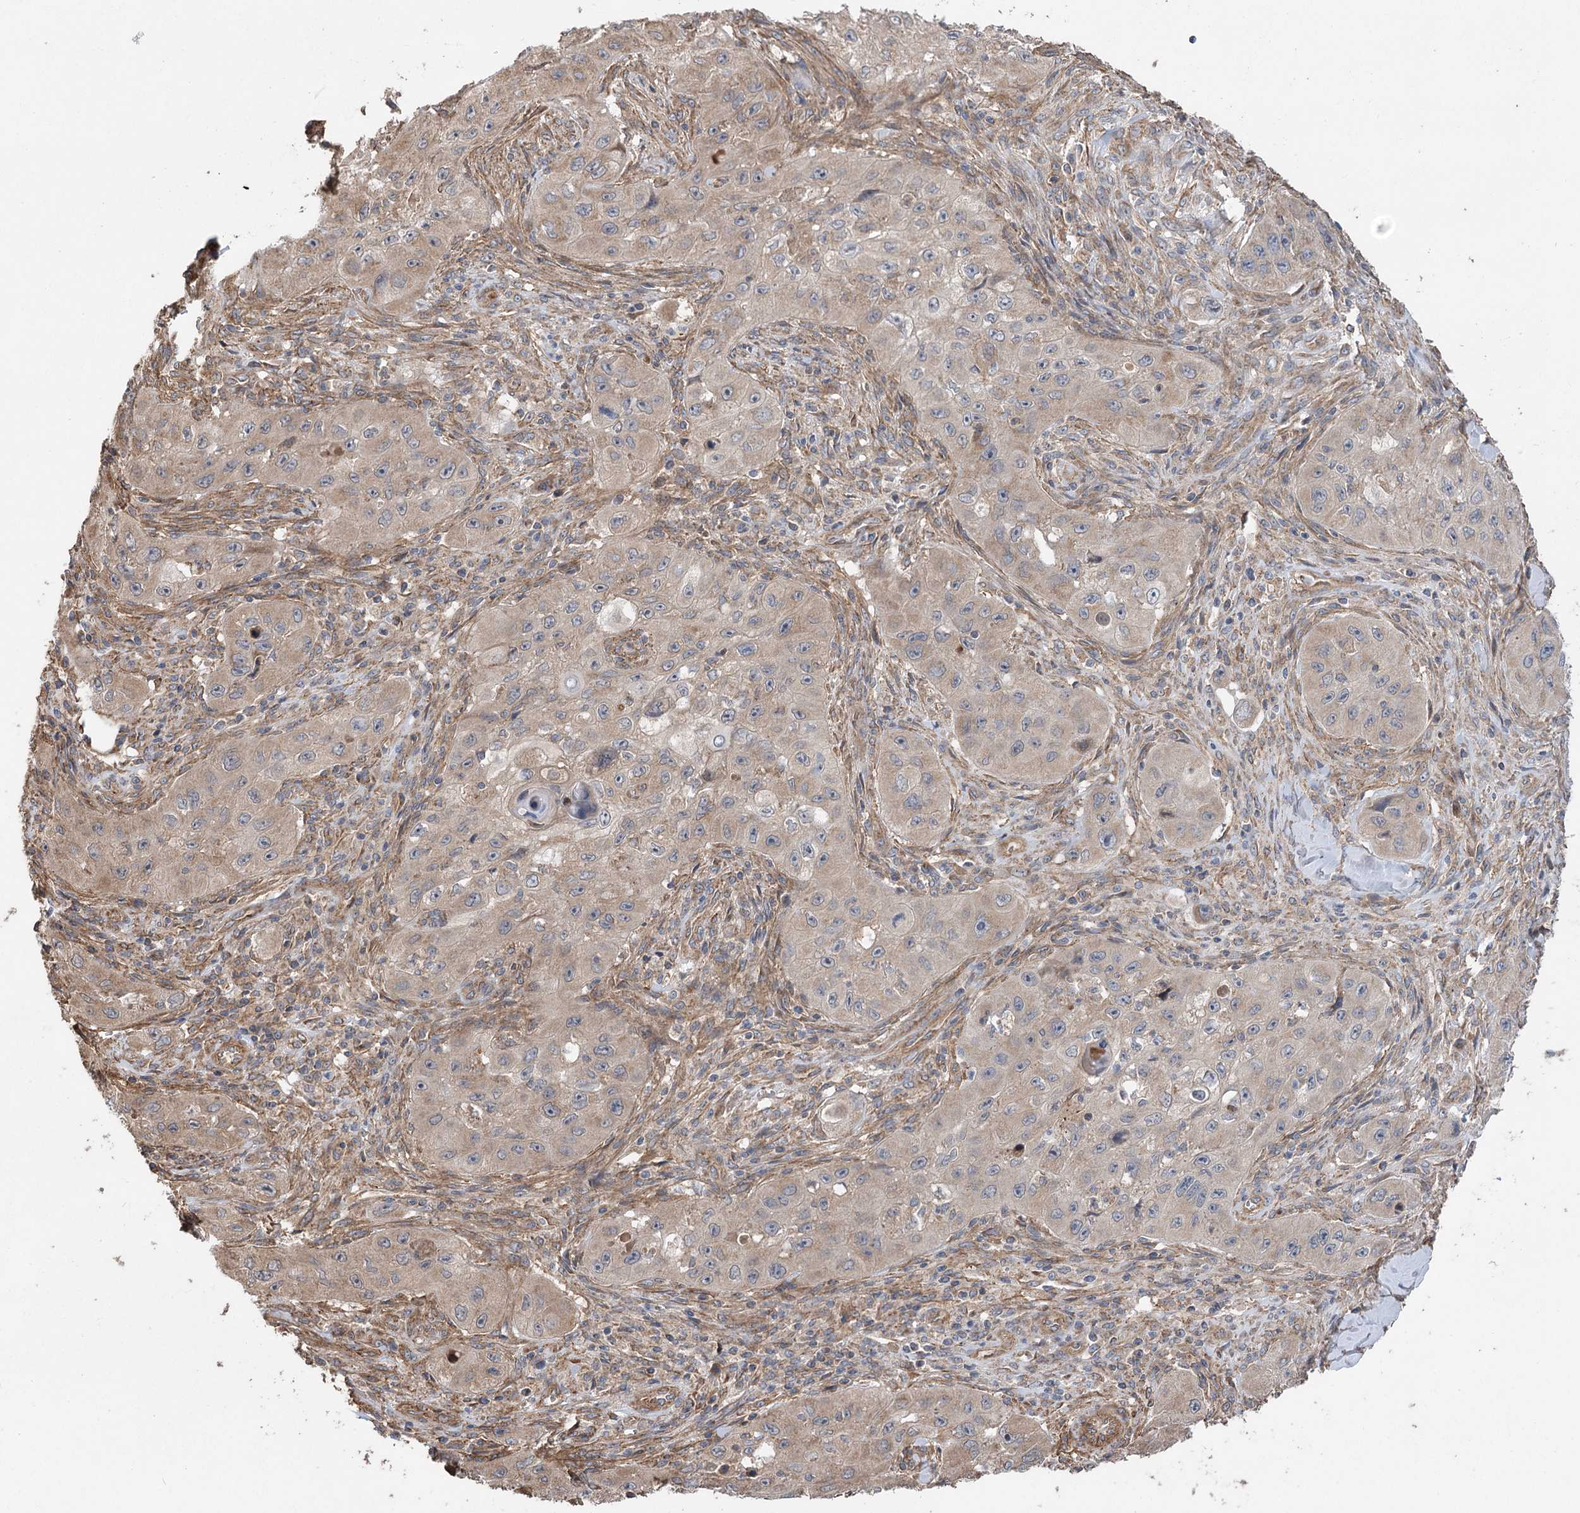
{"staining": {"intensity": "moderate", "quantity": ">75%", "location": "cytoplasmic/membranous"}, "tissue": "skin cancer", "cell_type": "Tumor cells", "image_type": "cancer", "snomed": [{"axis": "morphology", "description": "Squamous cell carcinoma, NOS"}, {"axis": "topography", "description": "Skin"}, {"axis": "topography", "description": "Subcutis"}], "caption": "DAB immunohistochemical staining of human squamous cell carcinoma (skin) demonstrates moderate cytoplasmic/membranous protein expression in approximately >75% of tumor cells.", "gene": "RWDD4", "patient": {"sex": "male", "age": 73}}